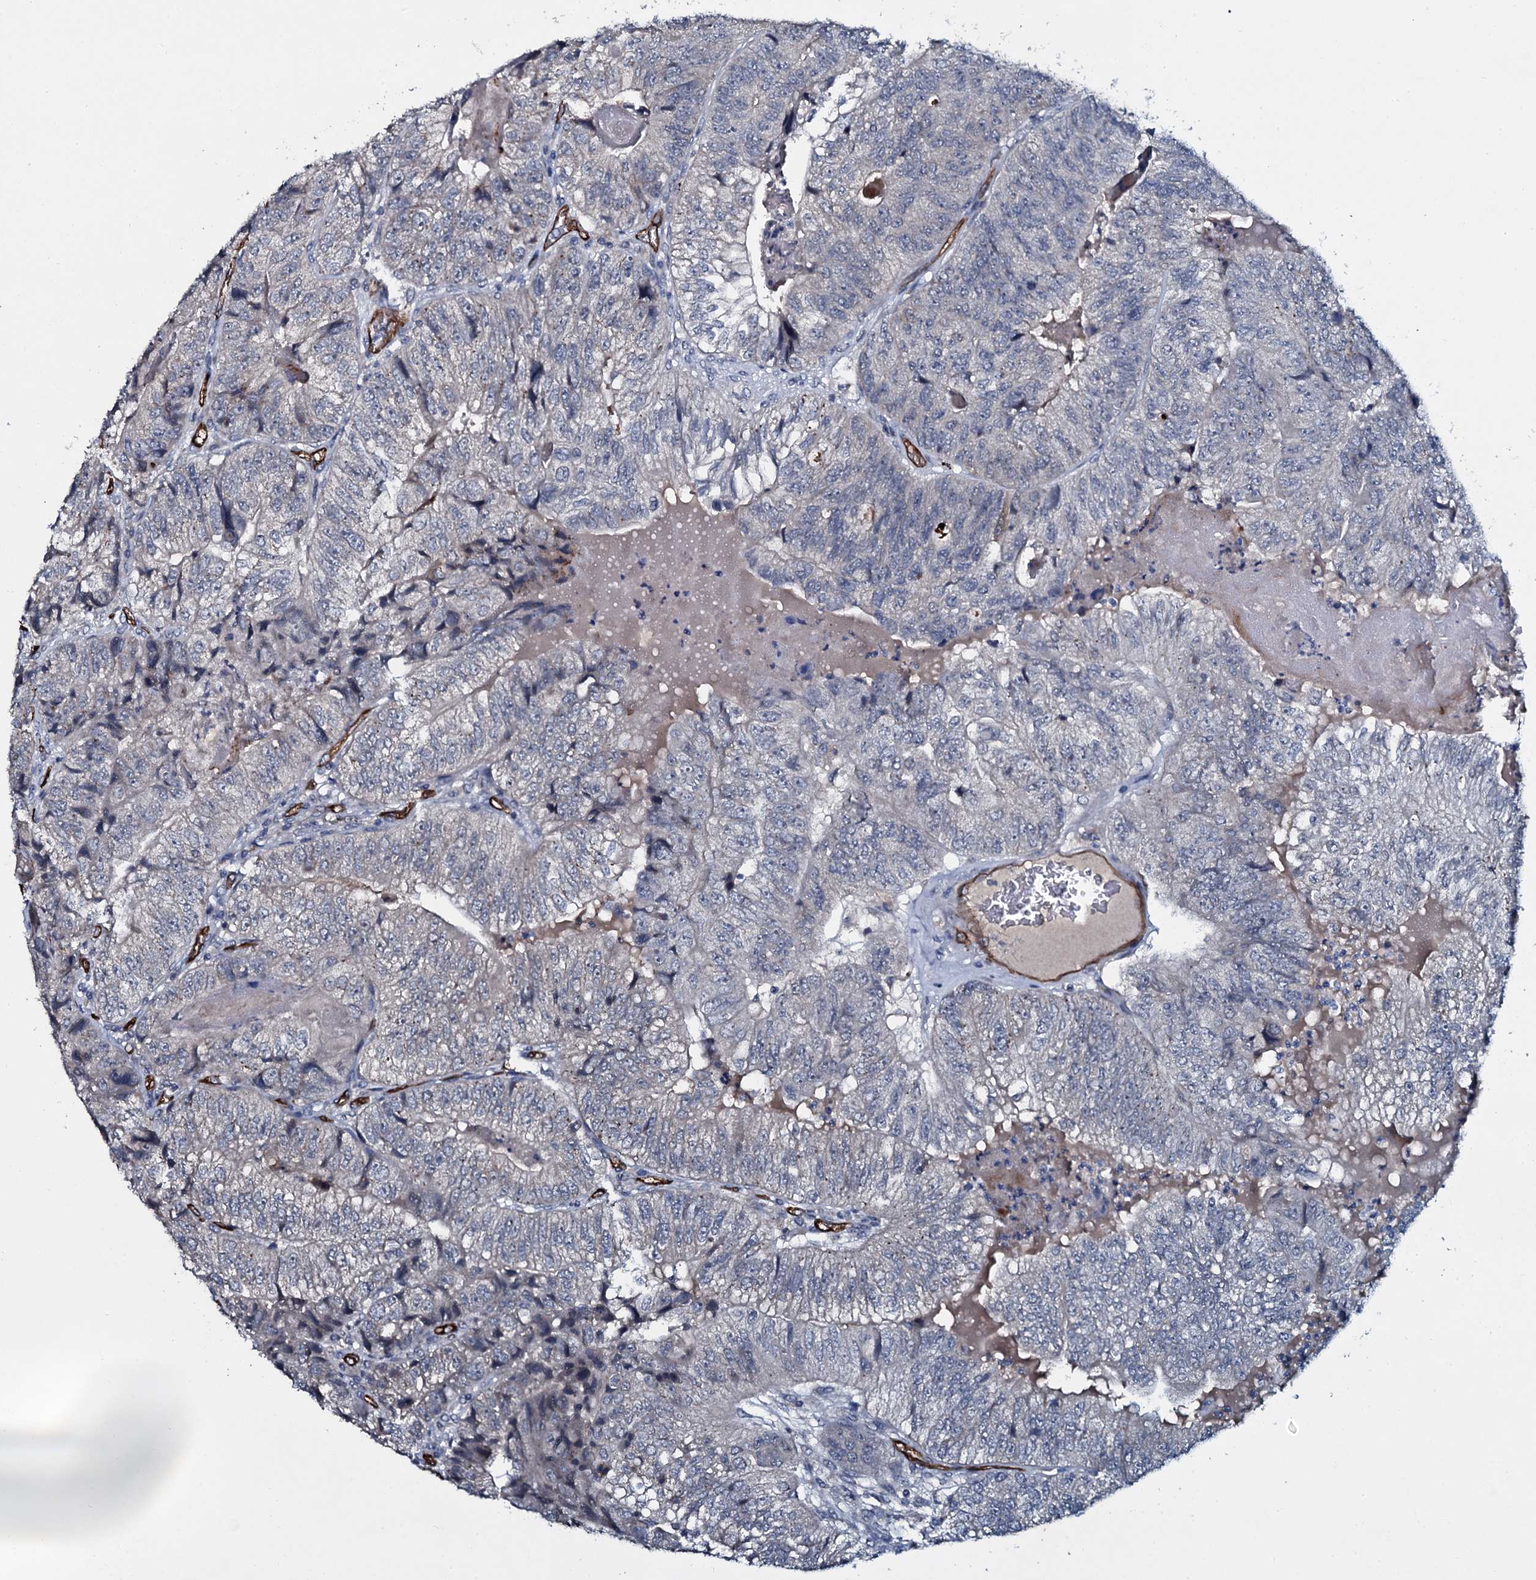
{"staining": {"intensity": "negative", "quantity": "none", "location": "none"}, "tissue": "colorectal cancer", "cell_type": "Tumor cells", "image_type": "cancer", "snomed": [{"axis": "morphology", "description": "Adenocarcinoma, NOS"}, {"axis": "topography", "description": "Colon"}], "caption": "Immunohistochemistry of human colorectal adenocarcinoma demonstrates no positivity in tumor cells. (DAB IHC visualized using brightfield microscopy, high magnification).", "gene": "CLEC14A", "patient": {"sex": "female", "age": 67}}